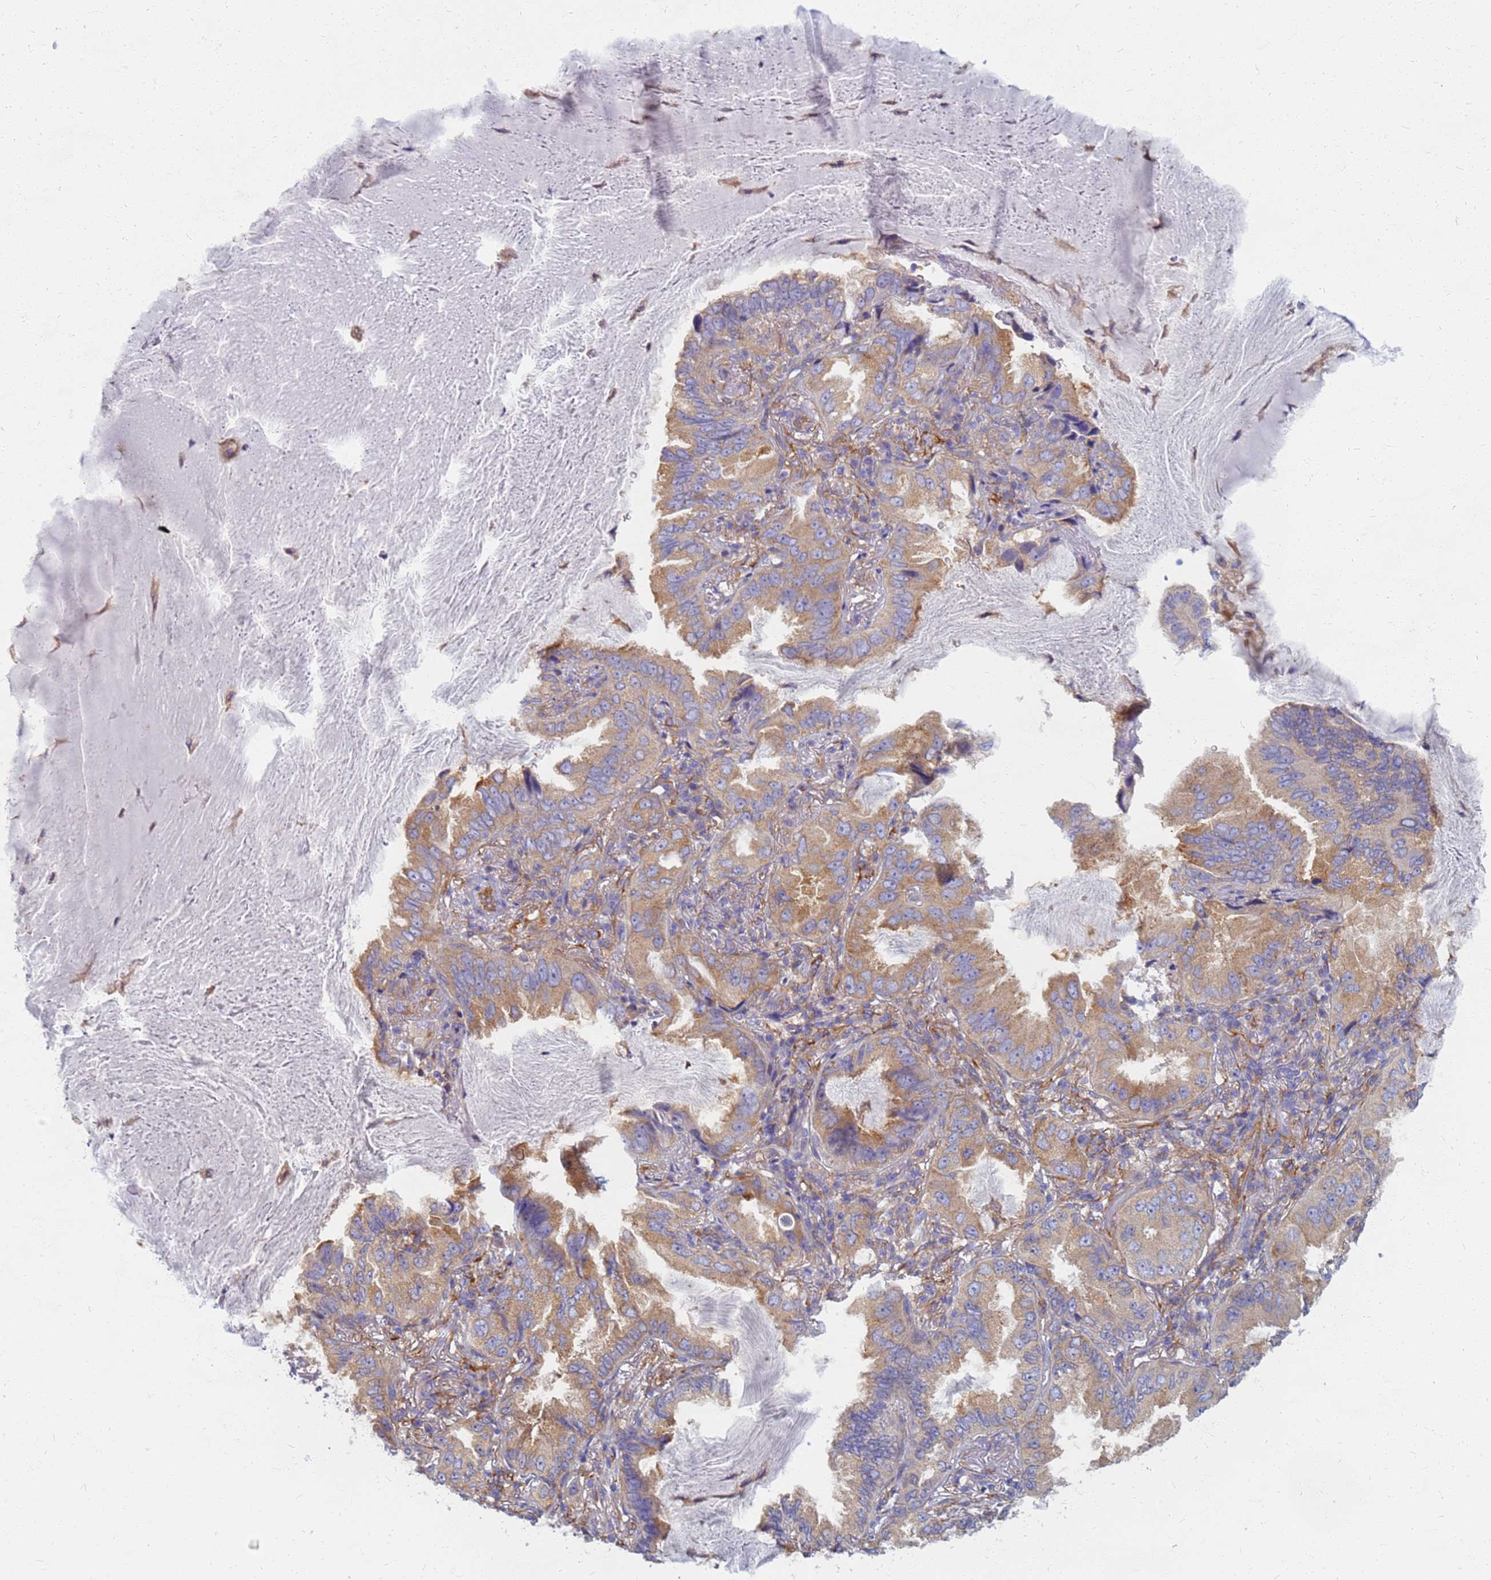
{"staining": {"intensity": "moderate", "quantity": "25%-75%", "location": "cytoplasmic/membranous"}, "tissue": "lung cancer", "cell_type": "Tumor cells", "image_type": "cancer", "snomed": [{"axis": "morphology", "description": "Adenocarcinoma, NOS"}, {"axis": "topography", "description": "Lung"}], "caption": "Immunohistochemistry (IHC) photomicrograph of lung cancer stained for a protein (brown), which demonstrates medium levels of moderate cytoplasmic/membranous staining in about 25%-75% of tumor cells.", "gene": "EEA1", "patient": {"sex": "female", "age": 69}}